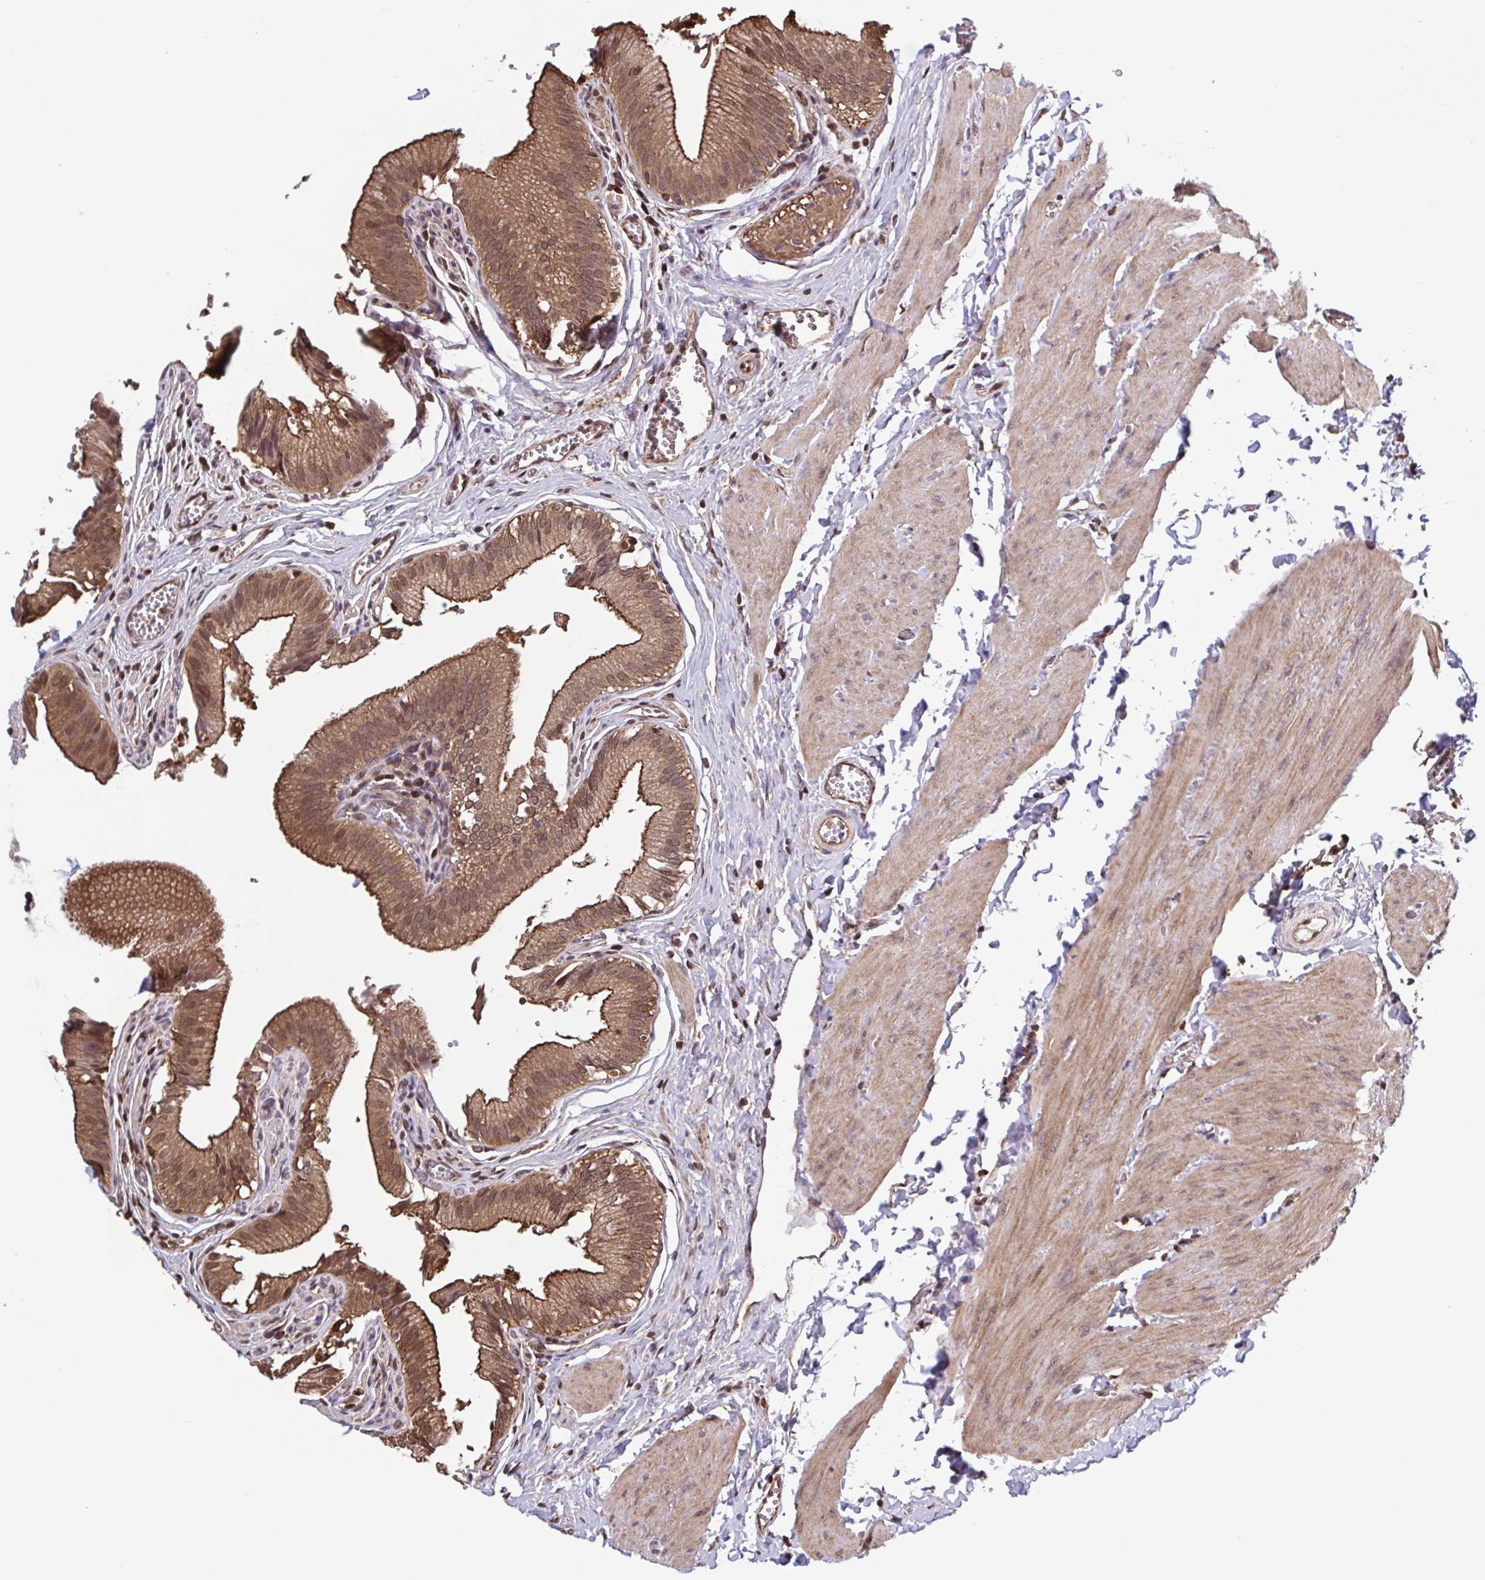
{"staining": {"intensity": "moderate", "quantity": ">75%", "location": "cytoplasmic/membranous,nuclear"}, "tissue": "gallbladder", "cell_type": "Glandular cells", "image_type": "normal", "snomed": [{"axis": "morphology", "description": "Normal tissue, NOS"}, {"axis": "topography", "description": "Gallbladder"}, {"axis": "topography", "description": "Peripheral nerve tissue"}], "caption": "High-magnification brightfield microscopy of normal gallbladder stained with DAB (brown) and counterstained with hematoxylin (blue). glandular cells exhibit moderate cytoplasmic/membranous,nuclear expression is seen in approximately>75% of cells.", "gene": "SEC63", "patient": {"sex": "male", "age": 17}}